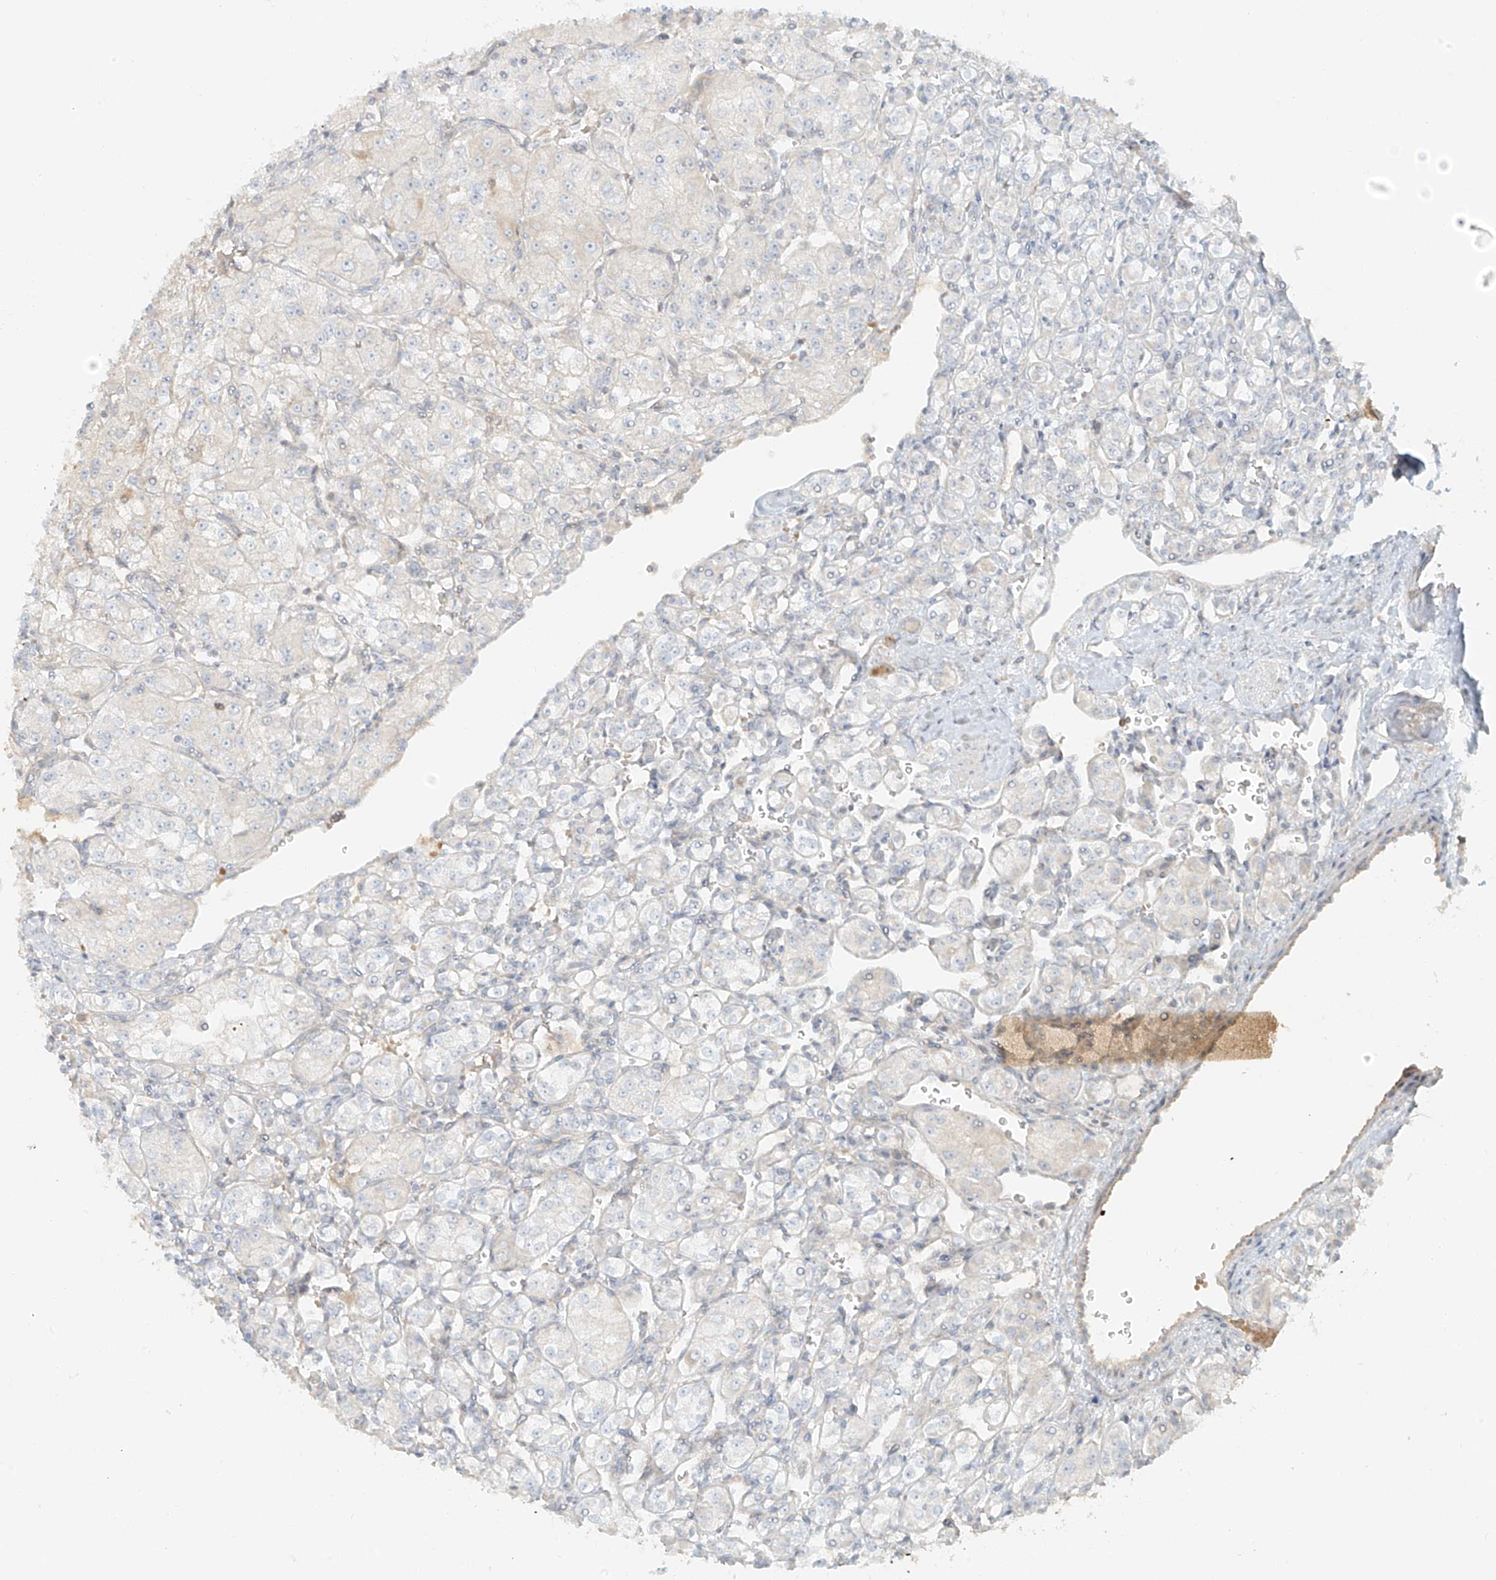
{"staining": {"intensity": "negative", "quantity": "none", "location": "none"}, "tissue": "renal cancer", "cell_type": "Tumor cells", "image_type": "cancer", "snomed": [{"axis": "morphology", "description": "Adenocarcinoma, NOS"}, {"axis": "topography", "description": "Kidney"}], "caption": "There is no significant staining in tumor cells of adenocarcinoma (renal).", "gene": "MIPEP", "patient": {"sex": "male", "age": 77}}